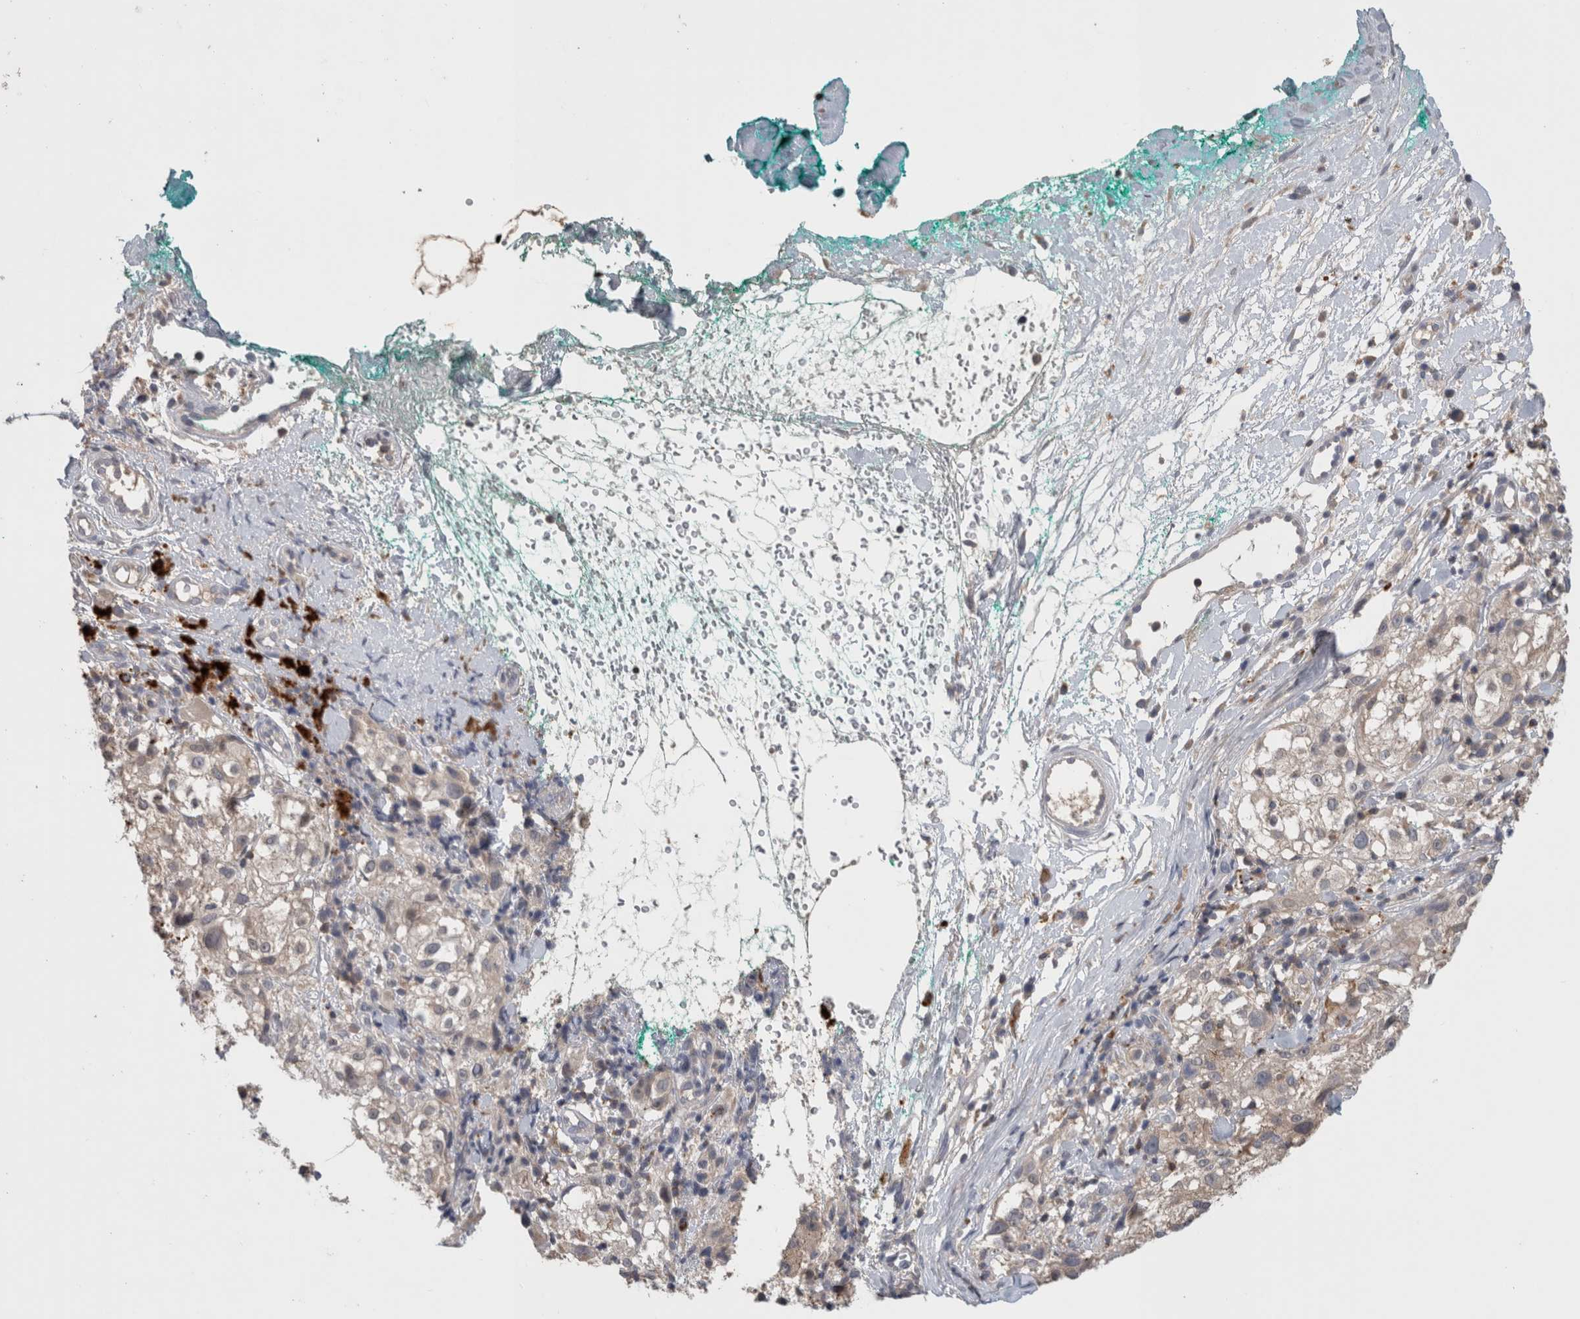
{"staining": {"intensity": "negative", "quantity": "none", "location": "none"}, "tissue": "melanoma", "cell_type": "Tumor cells", "image_type": "cancer", "snomed": [{"axis": "morphology", "description": "Necrosis, NOS"}, {"axis": "morphology", "description": "Malignant melanoma, NOS"}, {"axis": "topography", "description": "Skin"}], "caption": "Immunohistochemical staining of melanoma demonstrates no significant expression in tumor cells.", "gene": "GFRA2", "patient": {"sex": "female", "age": 87}}